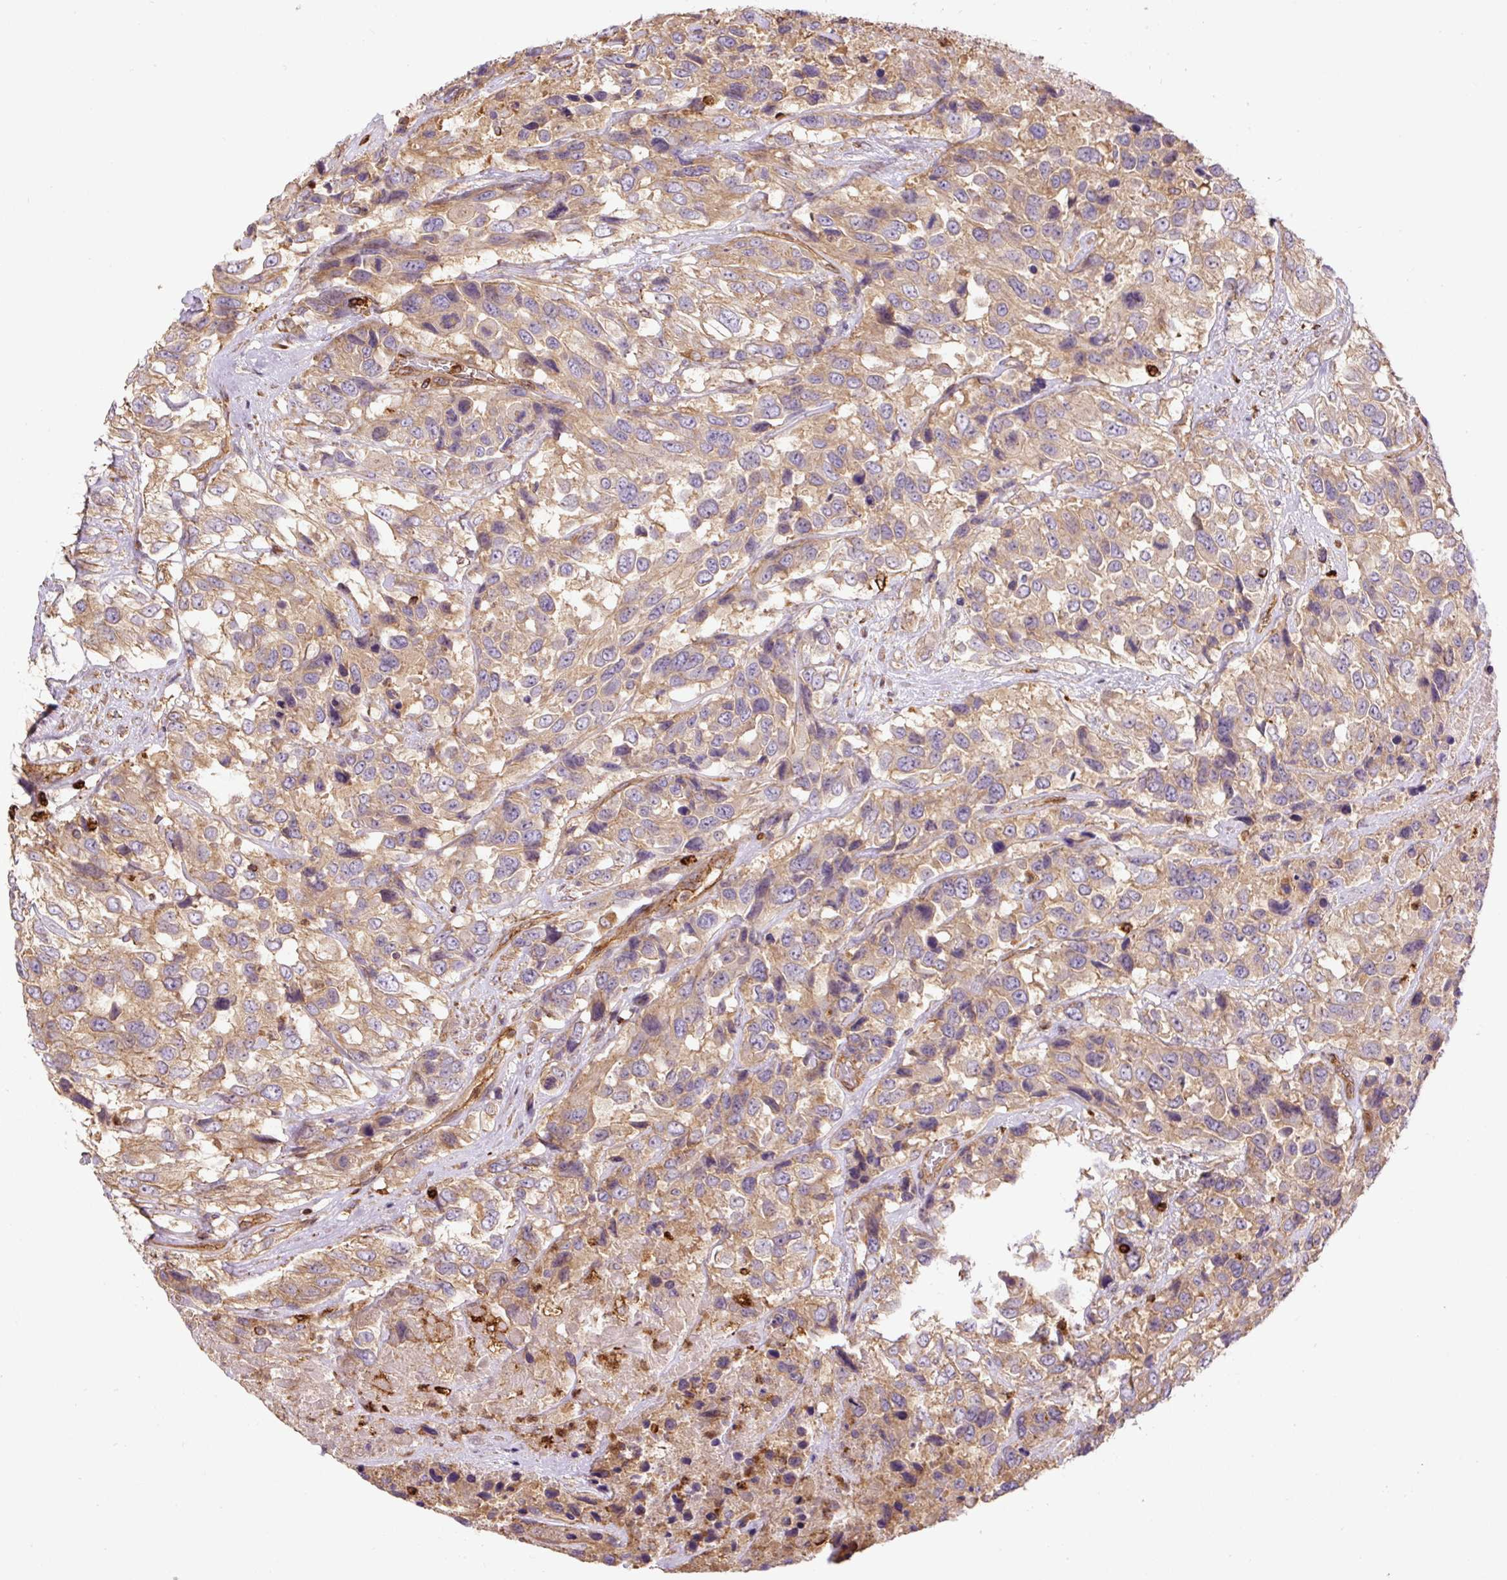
{"staining": {"intensity": "moderate", "quantity": ">75%", "location": "cytoplasmic/membranous"}, "tissue": "urothelial cancer", "cell_type": "Tumor cells", "image_type": "cancer", "snomed": [{"axis": "morphology", "description": "Urothelial carcinoma, High grade"}, {"axis": "topography", "description": "Urinary bladder"}], "caption": "An image of human urothelial carcinoma (high-grade) stained for a protein shows moderate cytoplasmic/membranous brown staining in tumor cells.", "gene": "B3GALT5", "patient": {"sex": "female", "age": 70}}